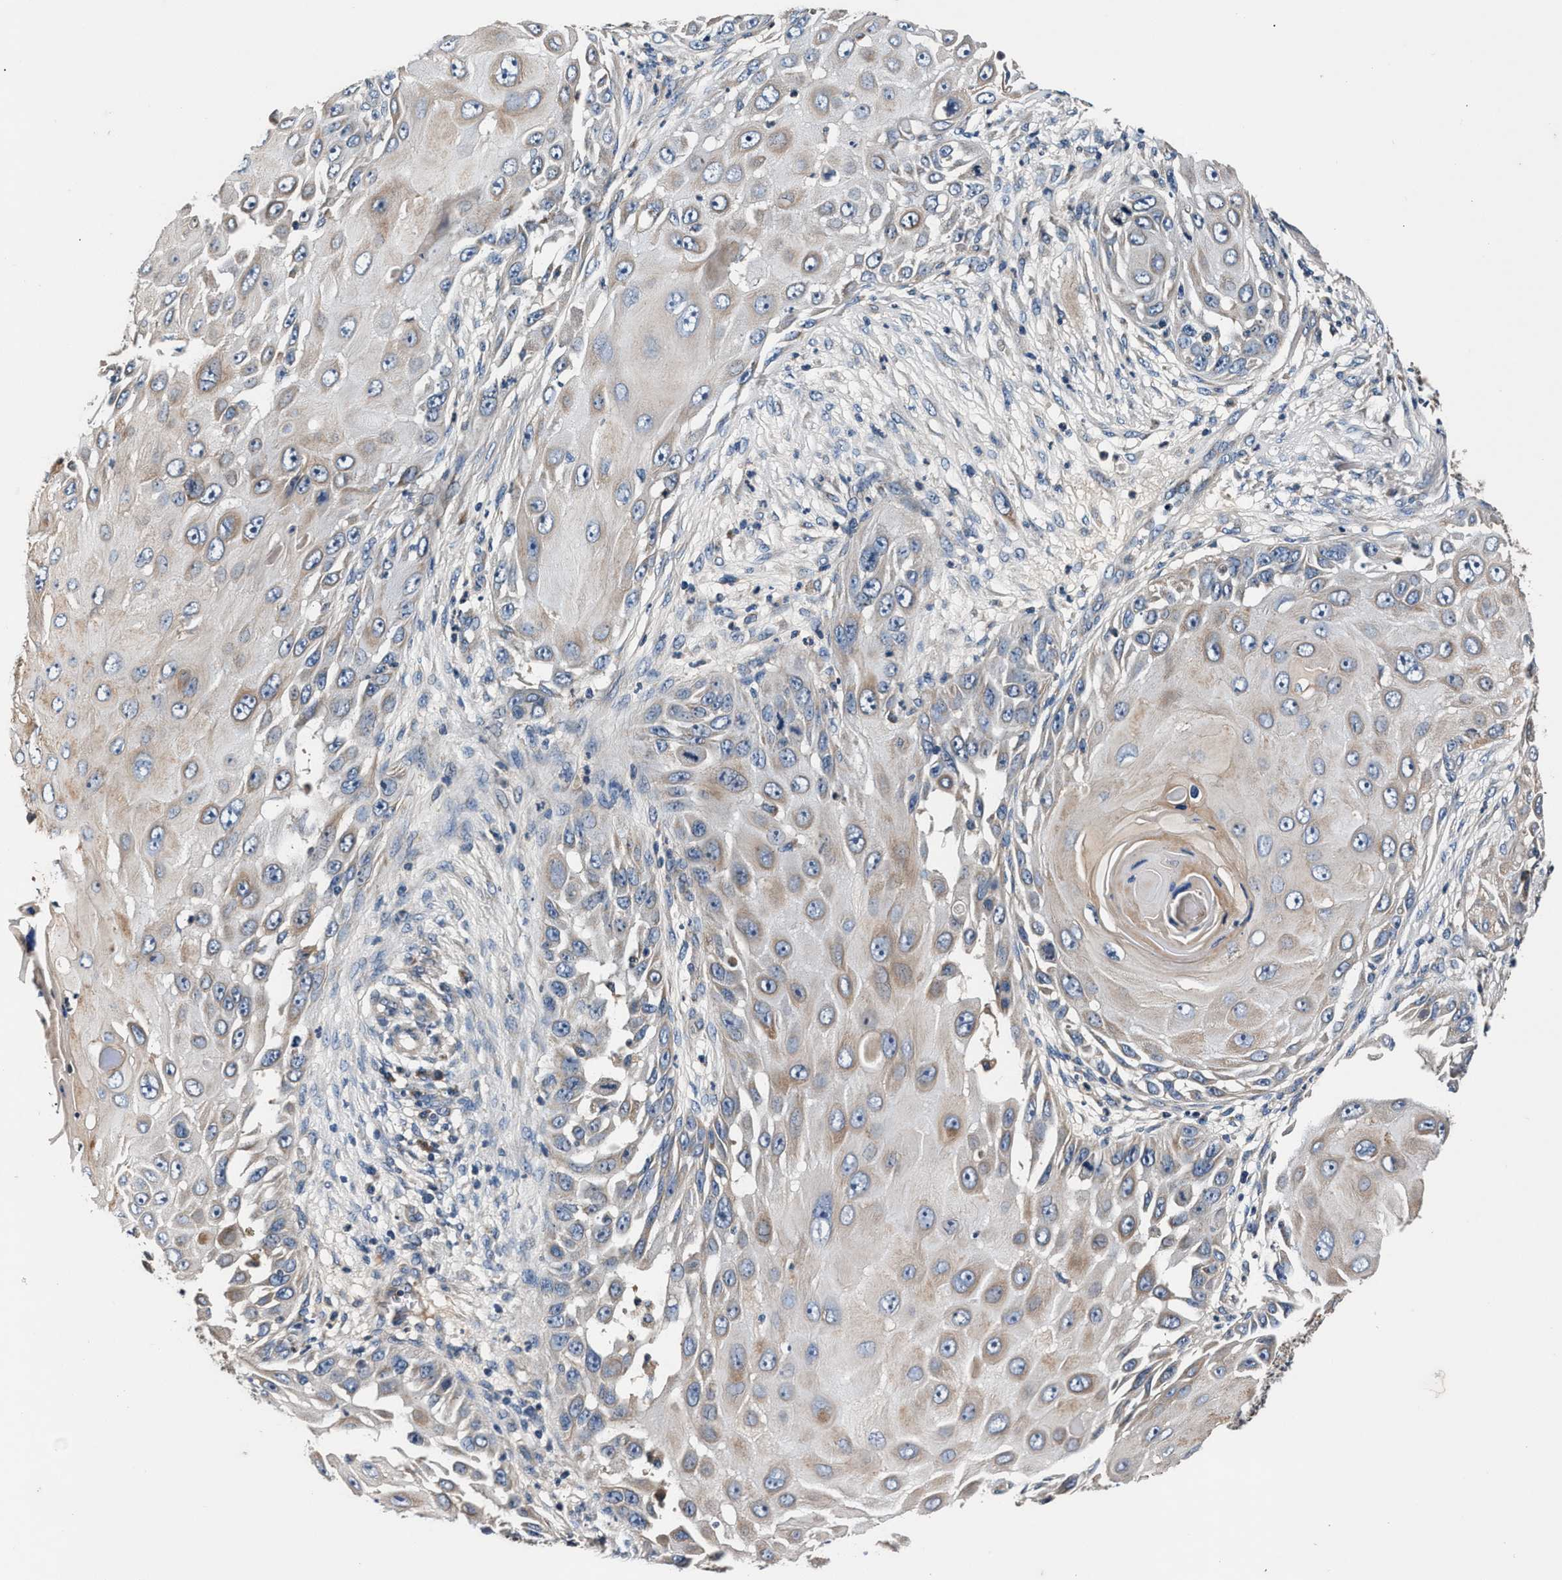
{"staining": {"intensity": "weak", "quantity": "<25%", "location": "cytoplasmic/membranous"}, "tissue": "skin cancer", "cell_type": "Tumor cells", "image_type": "cancer", "snomed": [{"axis": "morphology", "description": "Squamous cell carcinoma, NOS"}, {"axis": "topography", "description": "Skin"}], "caption": "Protein analysis of skin squamous cell carcinoma displays no significant positivity in tumor cells.", "gene": "IMMT", "patient": {"sex": "female", "age": 44}}